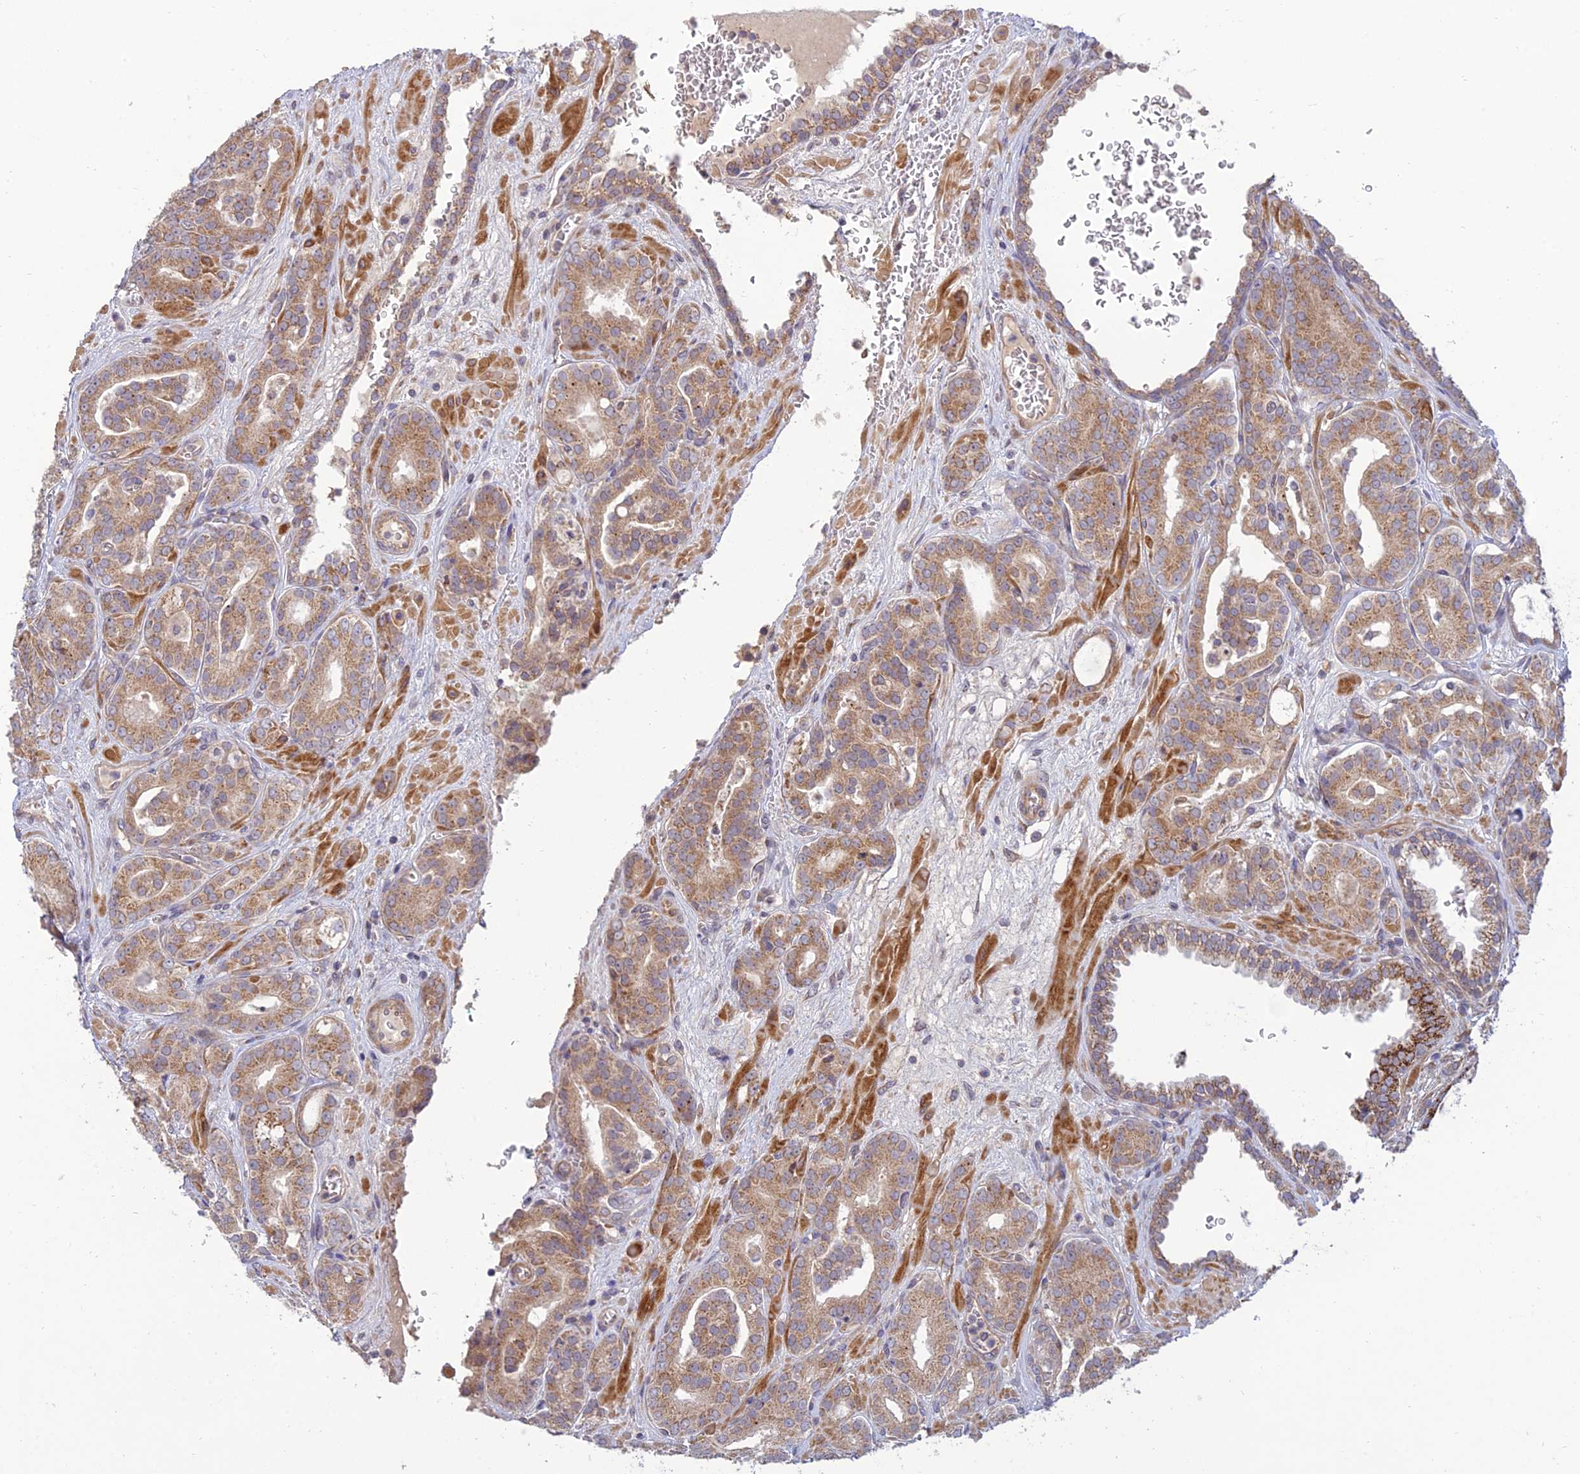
{"staining": {"intensity": "moderate", "quantity": ">75%", "location": "cytoplasmic/membranous"}, "tissue": "prostate cancer", "cell_type": "Tumor cells", "image_type": "cancer", "snomed": [{"axis": "morphology", "description": "Adenocarcinoma, High grade"}, {"axis": "topography", "description": "Prostate"}], "caption": "DAB (3,3'-diaminobenzidine) immunohistochemical staining of human prostate high-grade adenocarcinoma reveals moderate cytoplasmic/membranous protein expression in approximately >75% of tumor cells.", "gene": "C3orf20", "patient": {"sex": "male", "age": 66}}